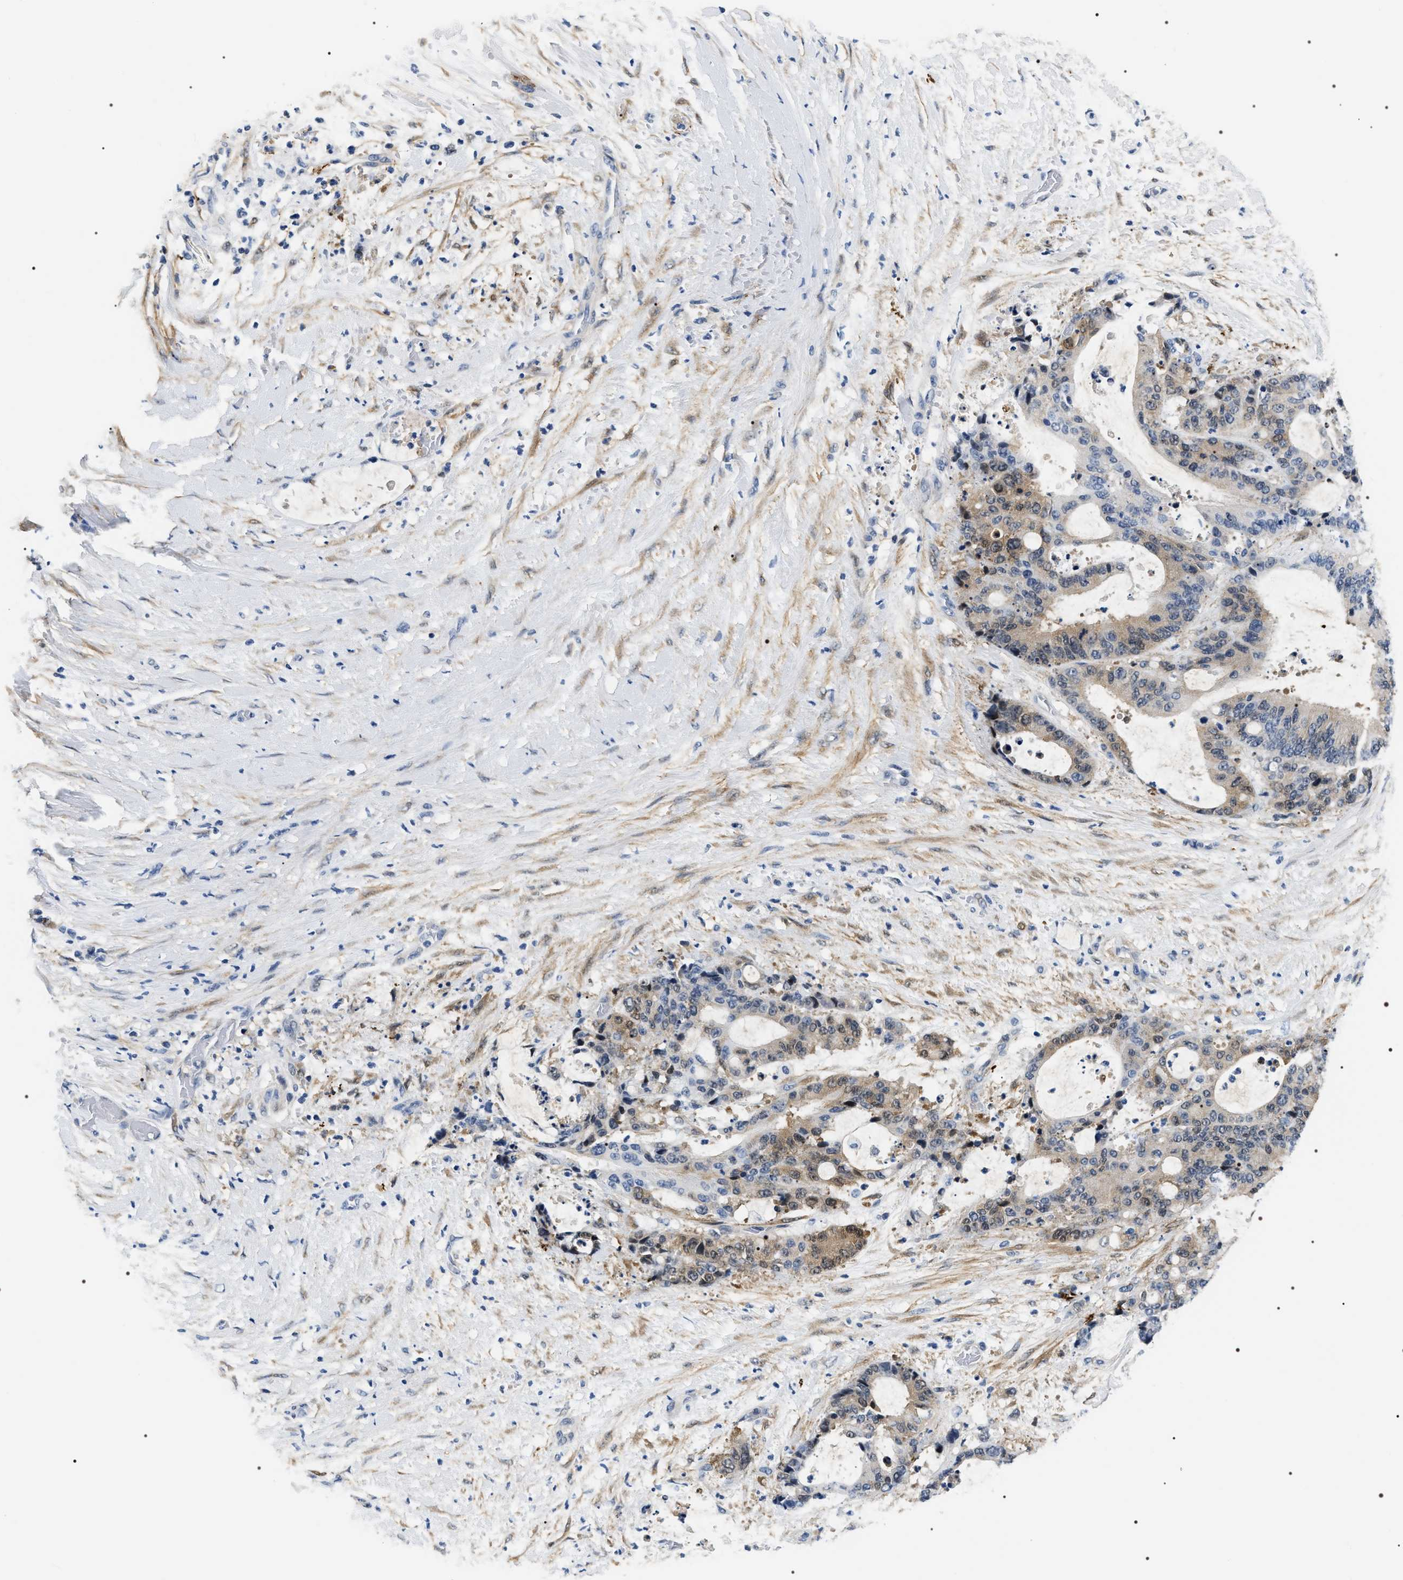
{"staining": {"intensity": "weak", "quantity": "25%-75%", "location": "cytoplasmic/membranous"}, "tissue": "liver cancer", "cell_type": "Tumor cells", "image_type": "cancer", "snomed": [{"axis": "morphology", "description": "Normal tissue, NOS"}, {"axis": "morphology", "description": "Cholangiocarcinoma"}, {"axis": "topography", "description": "Liver"}, {"axis": "topography", "description": "Peripheral nerve tissue"}], "caption": "This micrograph reveals IHC staining of human cholangiocarcinoma (liver), with low weak cytoplasmic/membranous positivity in about 25%-75% of tumor cells.", "gene": "BAG2", "patient": {"sex": "female", "age": 73}}